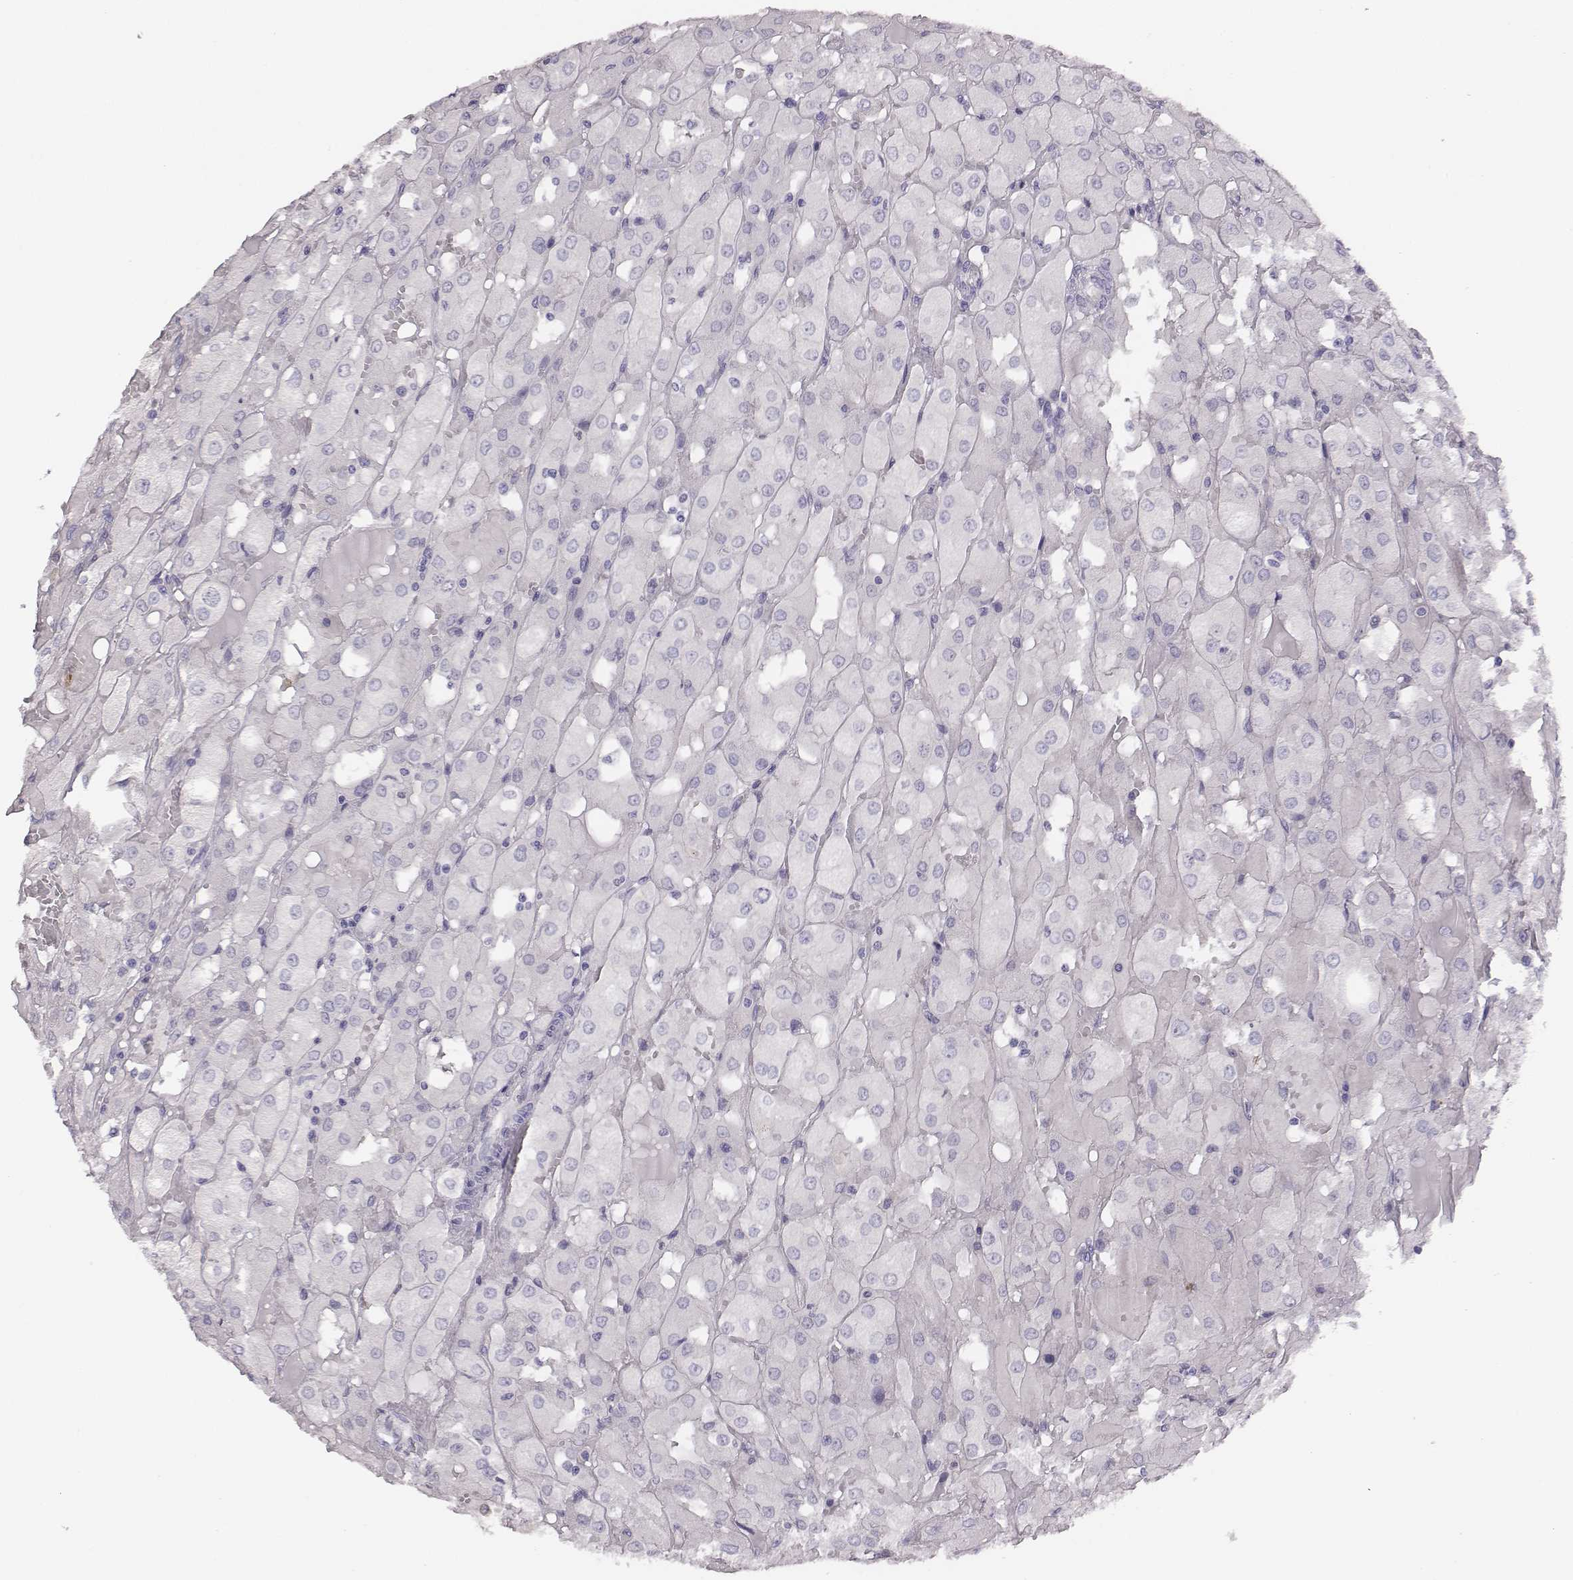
{"staining": {"intensity": "negative", "quantity": "none", "location": "none"}, "tissue": "renal cancer", "cell_type": "Tumor cells", "image_type": "cancer", "snomed": [{"axis": "morphology", "description": "Adenocarcinoma, NOS"}, {"axis": "topography", "description": "Kidney"}], "caption": "Immunohistochemistry (IHC) photomicrograph of neoplastic tissue: human renal cancer stained with DAB shows no significant protein staining in tumor cells.", "gene": "GUCA1A", "patient": {"sex": "male", "age": 72}}